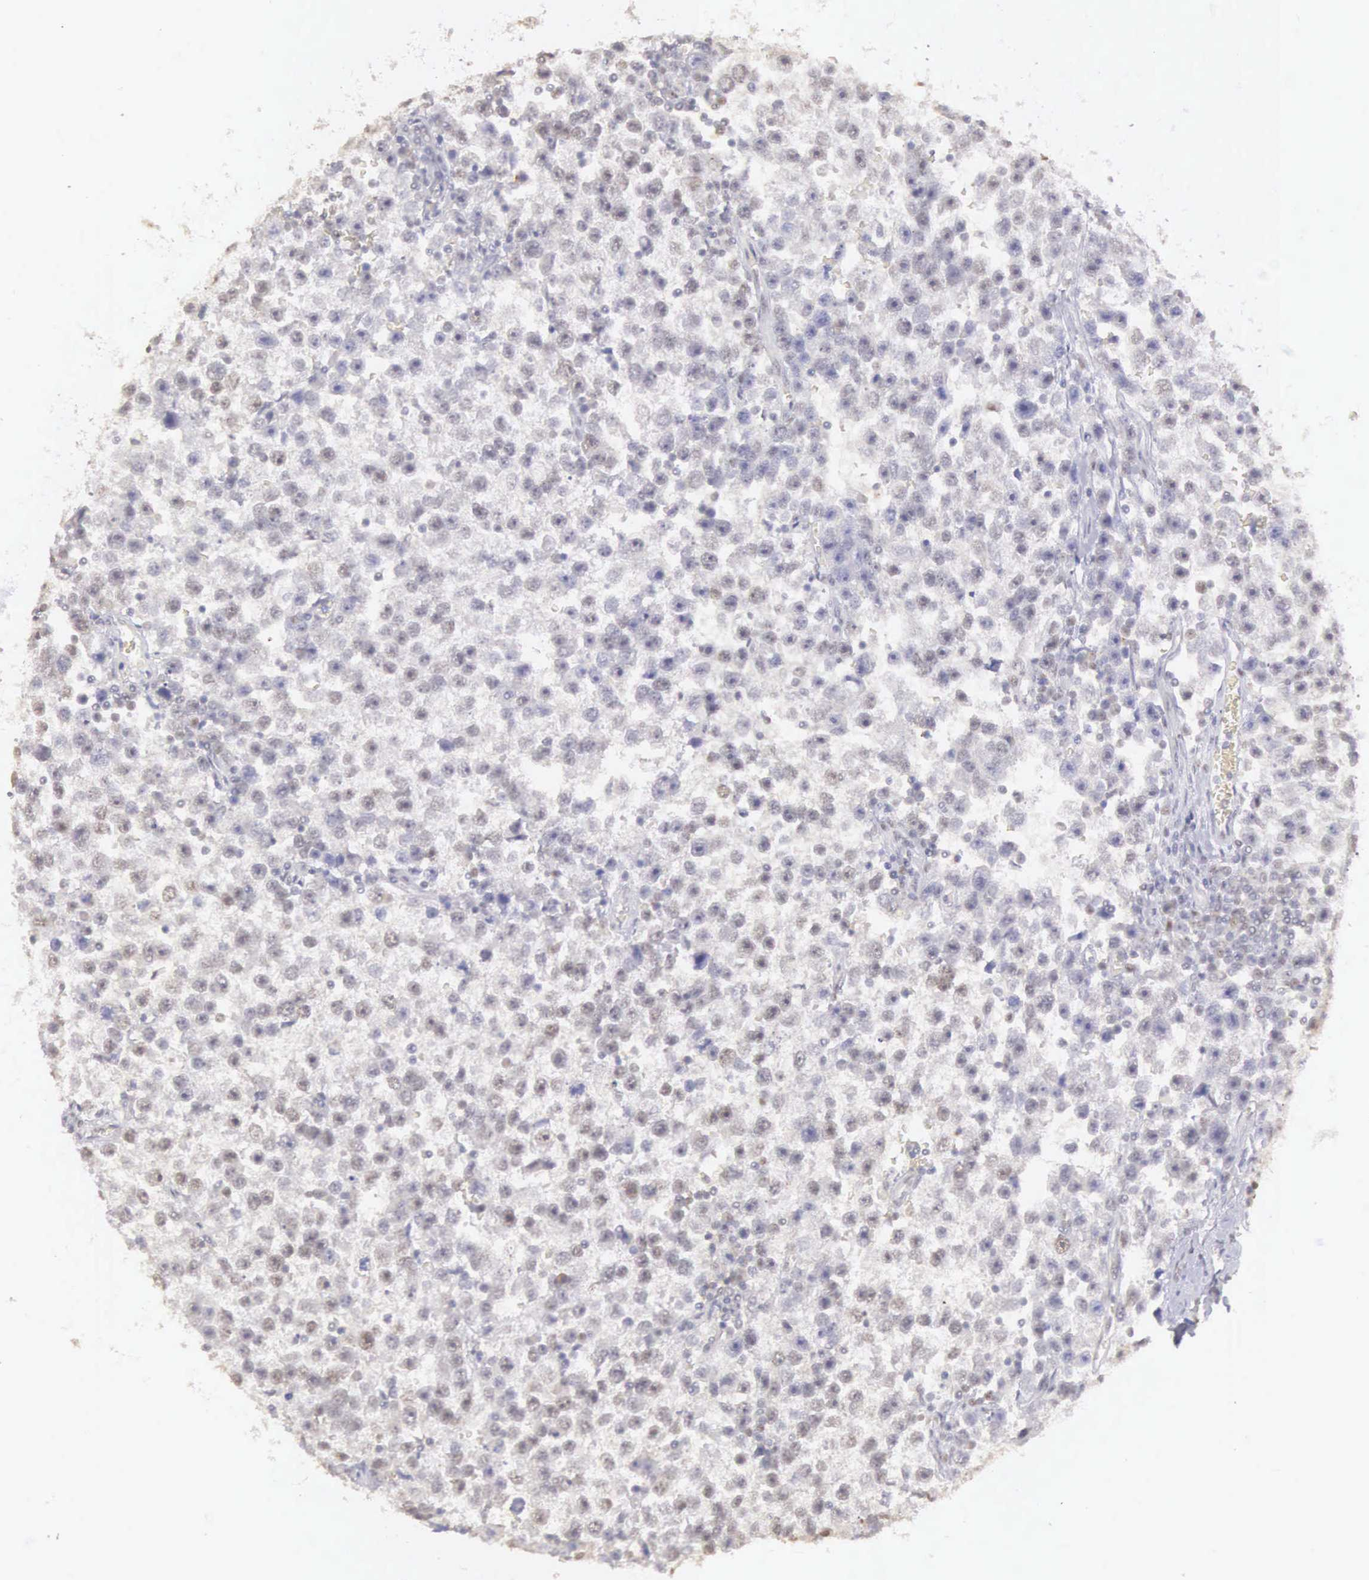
{"staining": {"intensity": "negative", "quantity": "none", "location": "none"}, "tissue": "testis cancer", "cell_type": "Tumor cells", "image_type": "cancer", "snomed": [{"axis": "morphology", "description": "Seminoma, NOS"}, {"axis": "topography", "description": "Testis"}], "caption": "Tumor cells are negative for protein expression in human testis cancer.", "gene": "UBA1", "patient": {"sex": "male", "age": 33}}